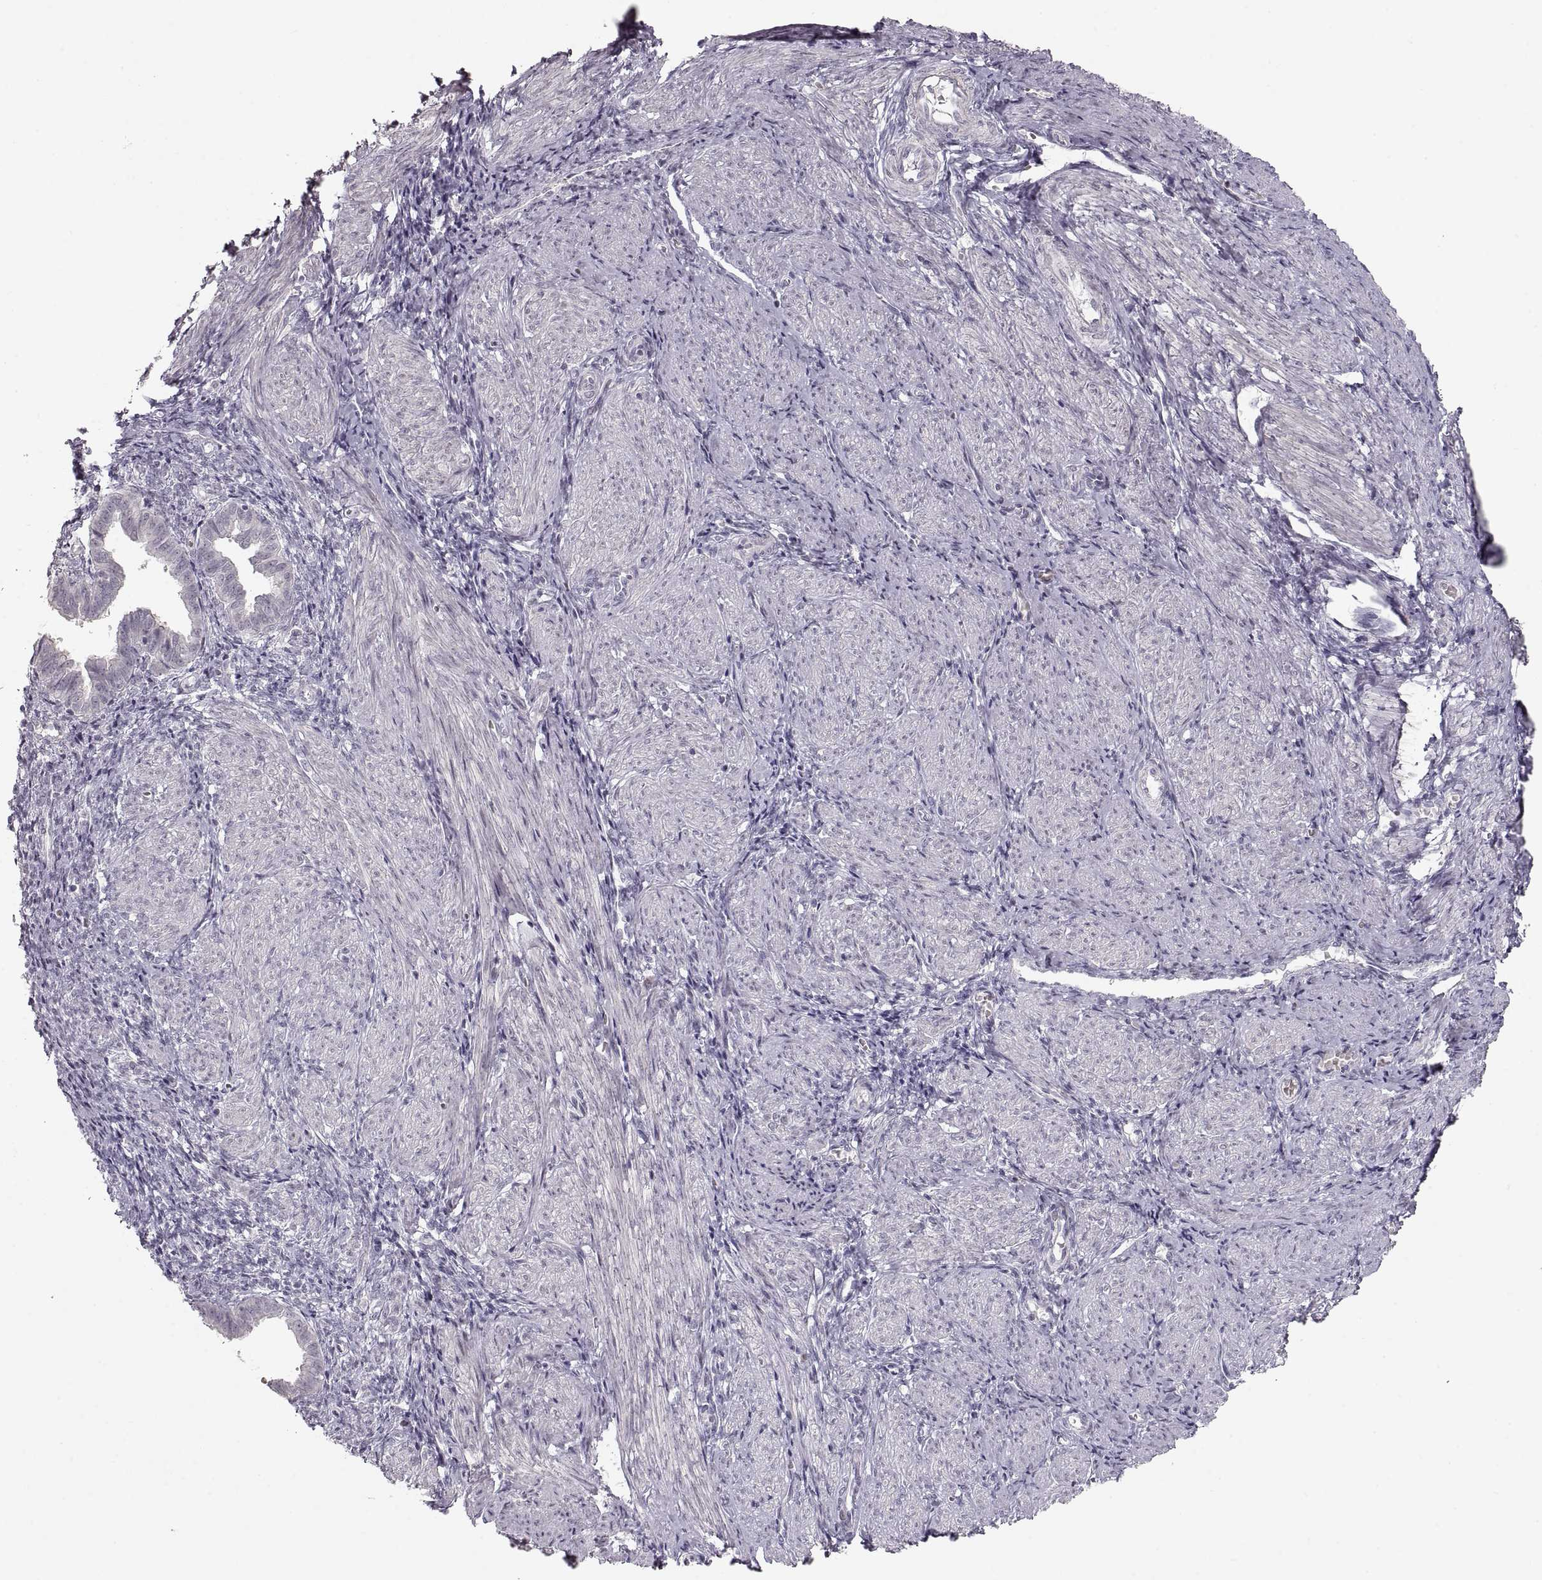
{"staining": {"intensity": "negative", "quantity": "none", "location": "none"}, "tissue": "endometrium", "cell_type": "Cells in endometrial stroma", "image_type": "normal", "snomed": [{"axis": "morphology", "description": "Normal tissue, NOS"}, {"axis": "topography", "description": "Endometrium"}], "caption": "DAB immunohistochemical staining of benign endometrium displays no significant positivity in cells in endometrial stroma. (DAB immunohistochemistry (IHC) with hematoxylin counter stain).", "gene": "PCSK2", "patient": {"sex": "female", "age": 37}}